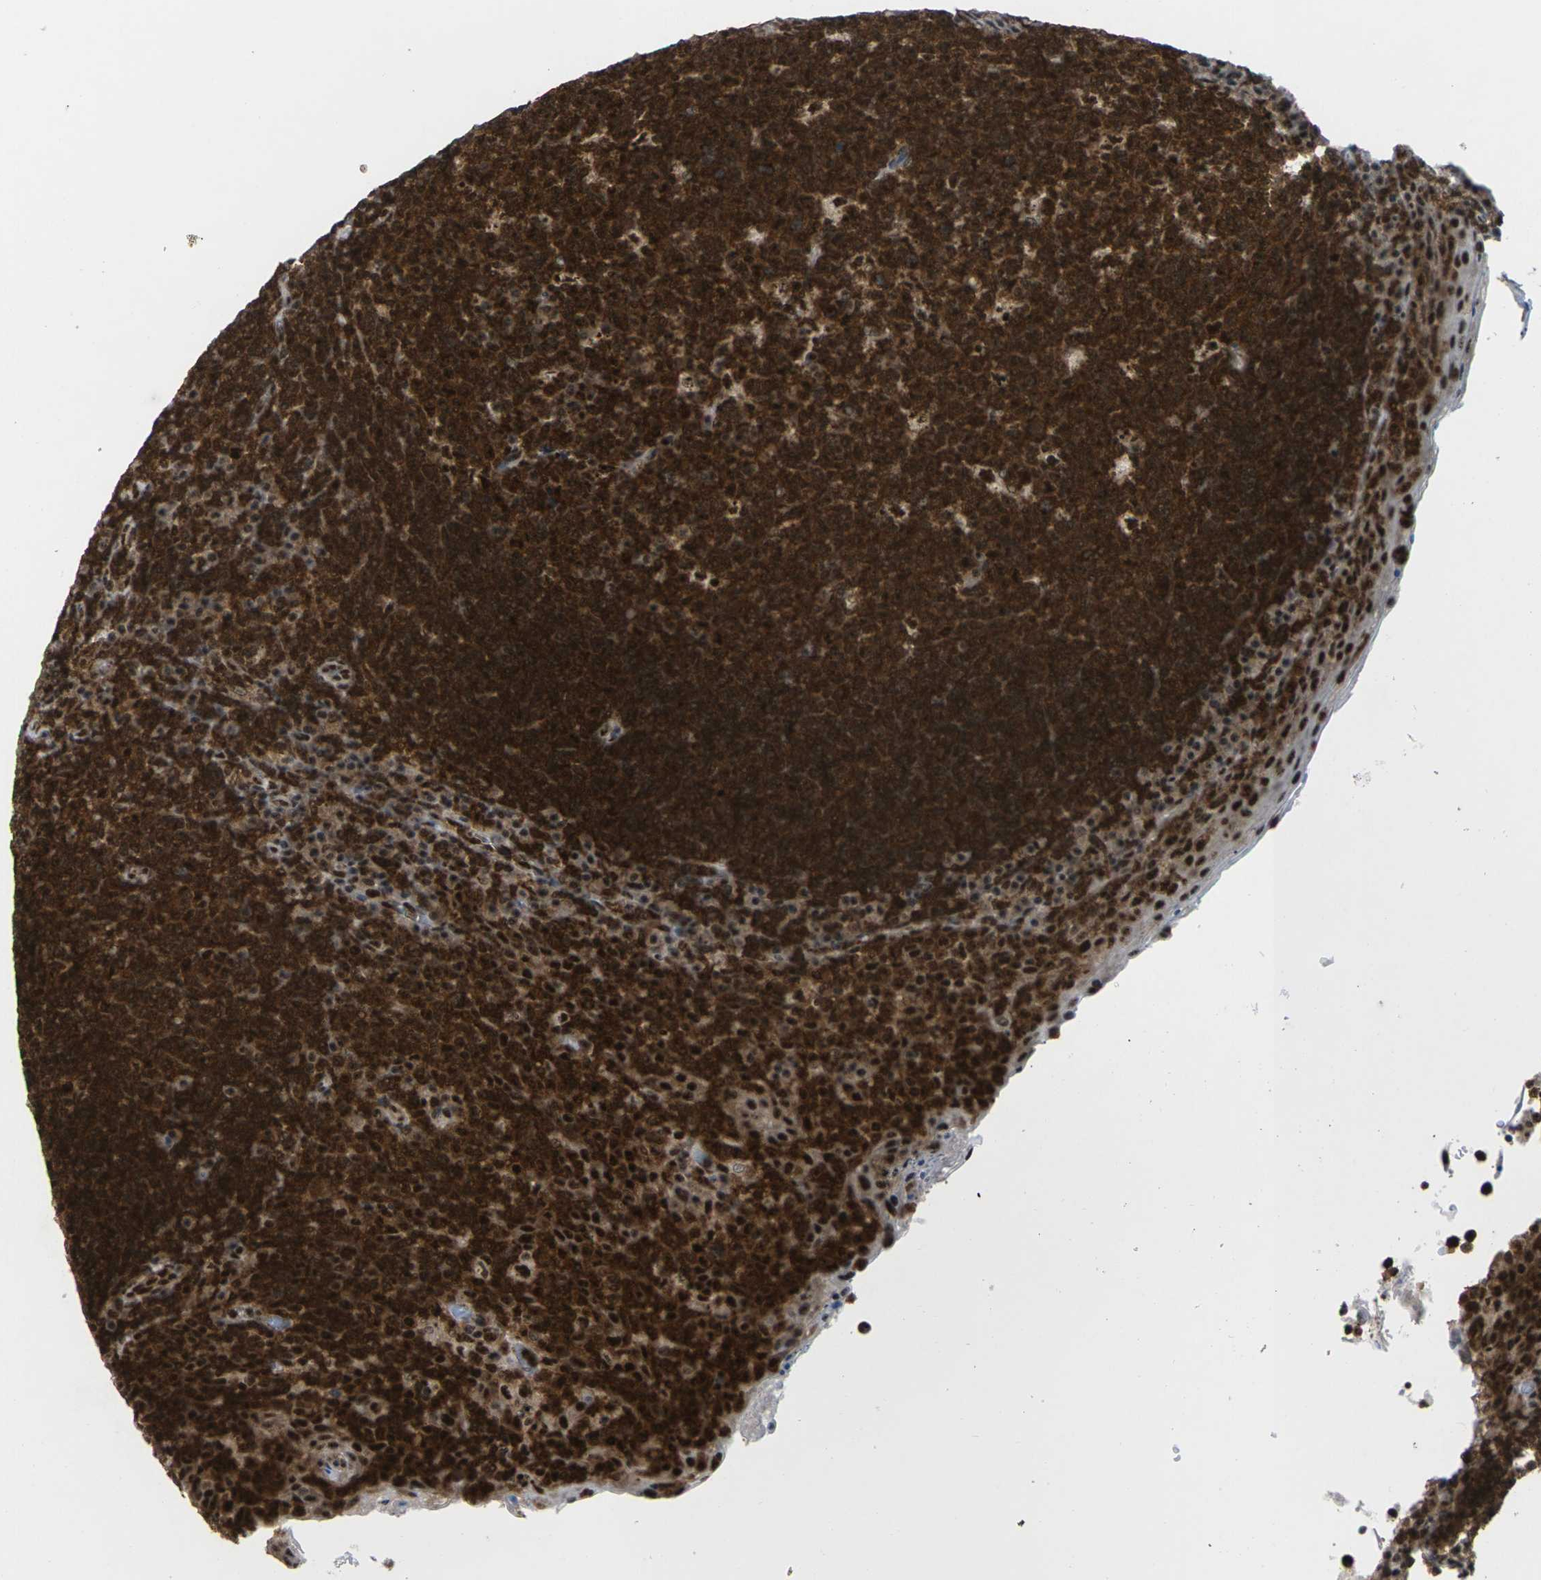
{"staining": {"intensity": "strong", "quantity": ">75%", "location": "cytoplasmic/membranous,nuclear"}, "tissue": "tonsil", "cell_type": "Germinal center cells", "image_type": "normal", "snomed": [{"axis": "morphology", "description": "Normal tissue, NOS"}, {"axis": "topography", "description": "Tonsil"}], "caption": "Tonsil stained with immunohistochemistry shows strong cytoplasmic/membranous,nuclear expression in approximately >75% of germinal center cells. (IHC, brightfield microscopy, high magnification).", "gene": "MAGOH", "patient": {"sex": "male", "age": 17}}